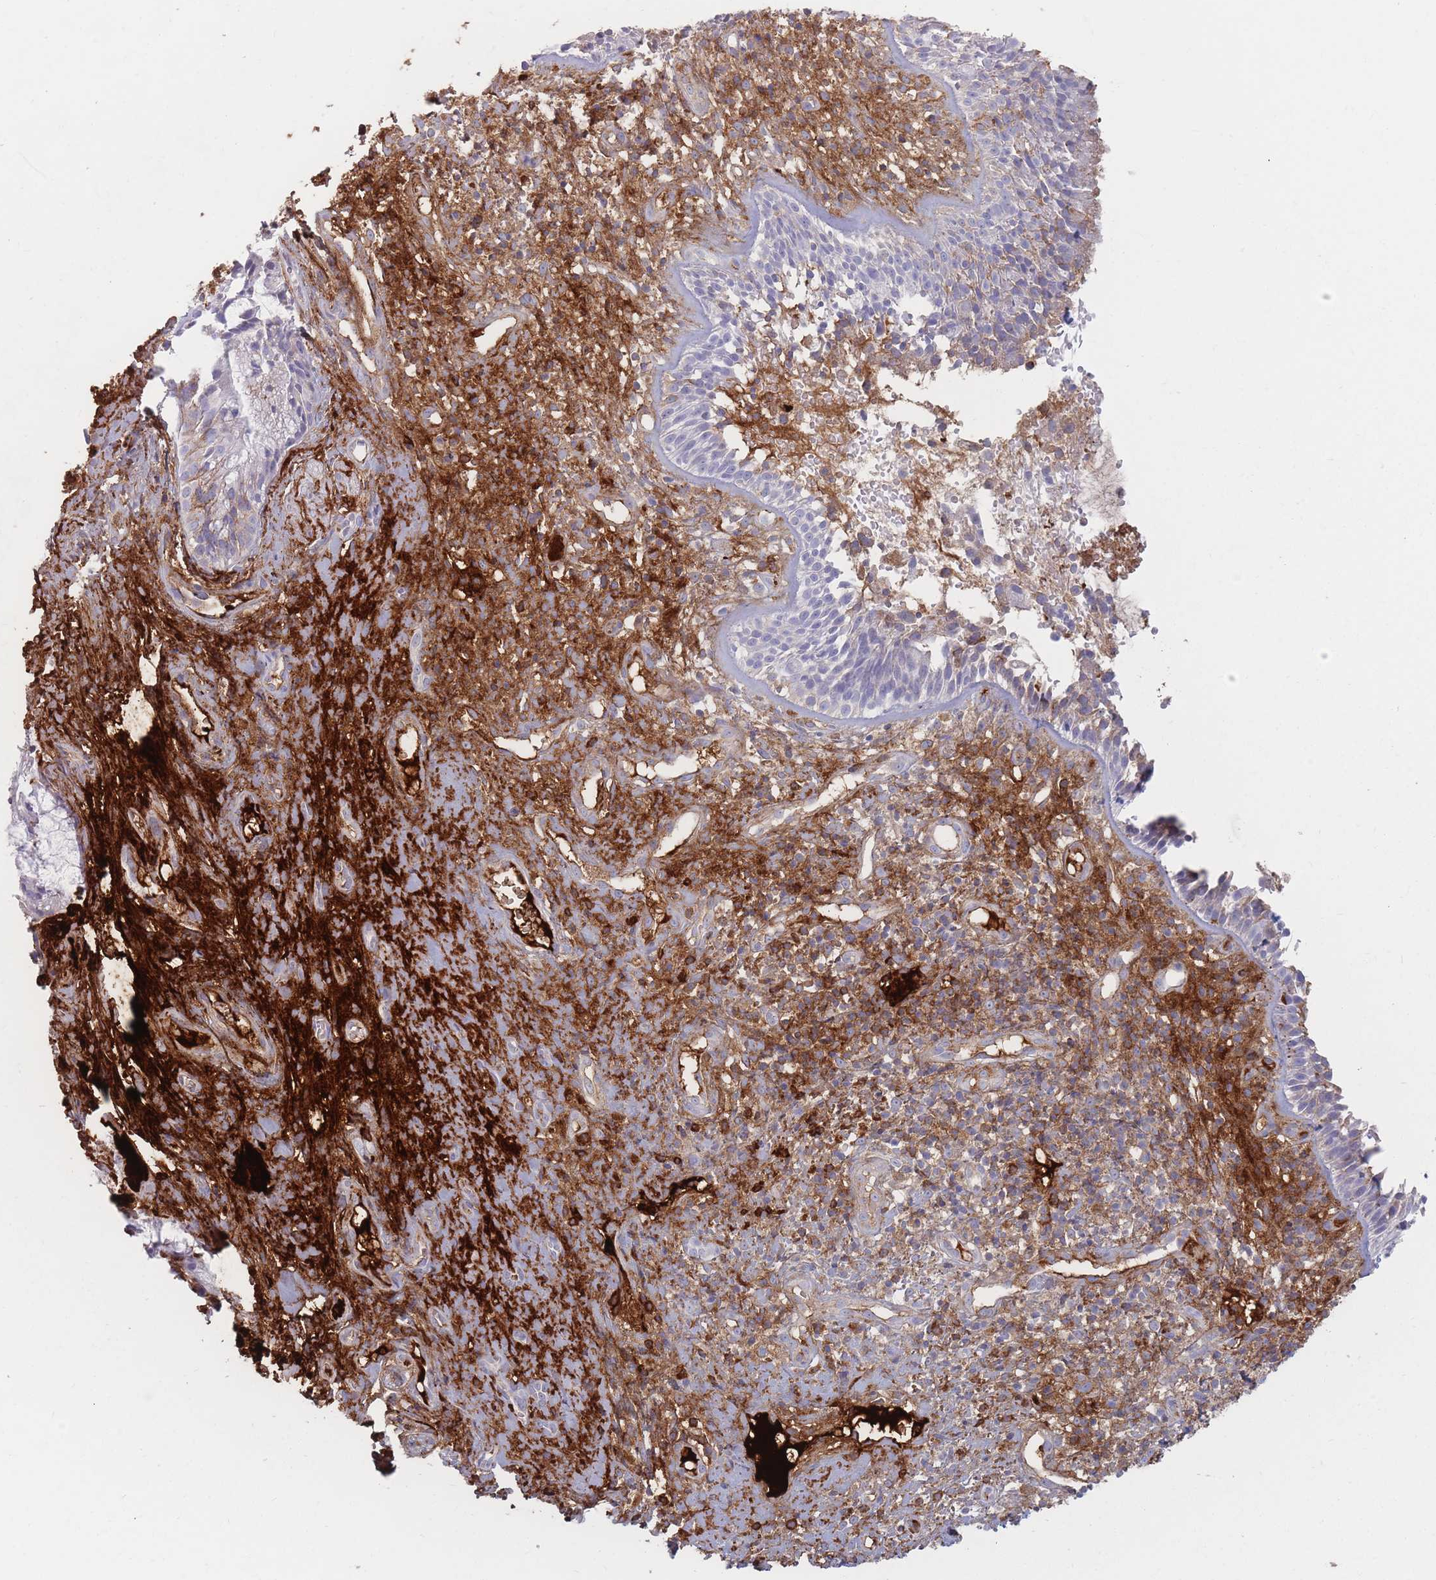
{"staining": {"intensity": "negative", "quantity": "none", "location": "none"}, "tissue": "nasopharynx", "cell_type": "Respiratory epithelial cells", "image_type": "normal", "snomed": [{"axis": "morphology", "description": "Normal tissue, NOS"}, {"axis": "topography", "description": "Cartilage tissue"}, {"axis": "topography", "description": "Nasopharynx"}, {"axis": "topography", "description": "Thyroid gland"}], "caption": "Immunohistochemistry (IHC) of normal human nasopharynx exhibits no staining in respiratory epithelial cells. Brightfield microscopy of immunohistochemistry (IHC) stained with DAB (3,3'-diaminobenzidine) (brown) and hematoxylin (blue), captured at high magnification.", "gene": "PRG4", "patient": {"sex": "male", "age": 63}}